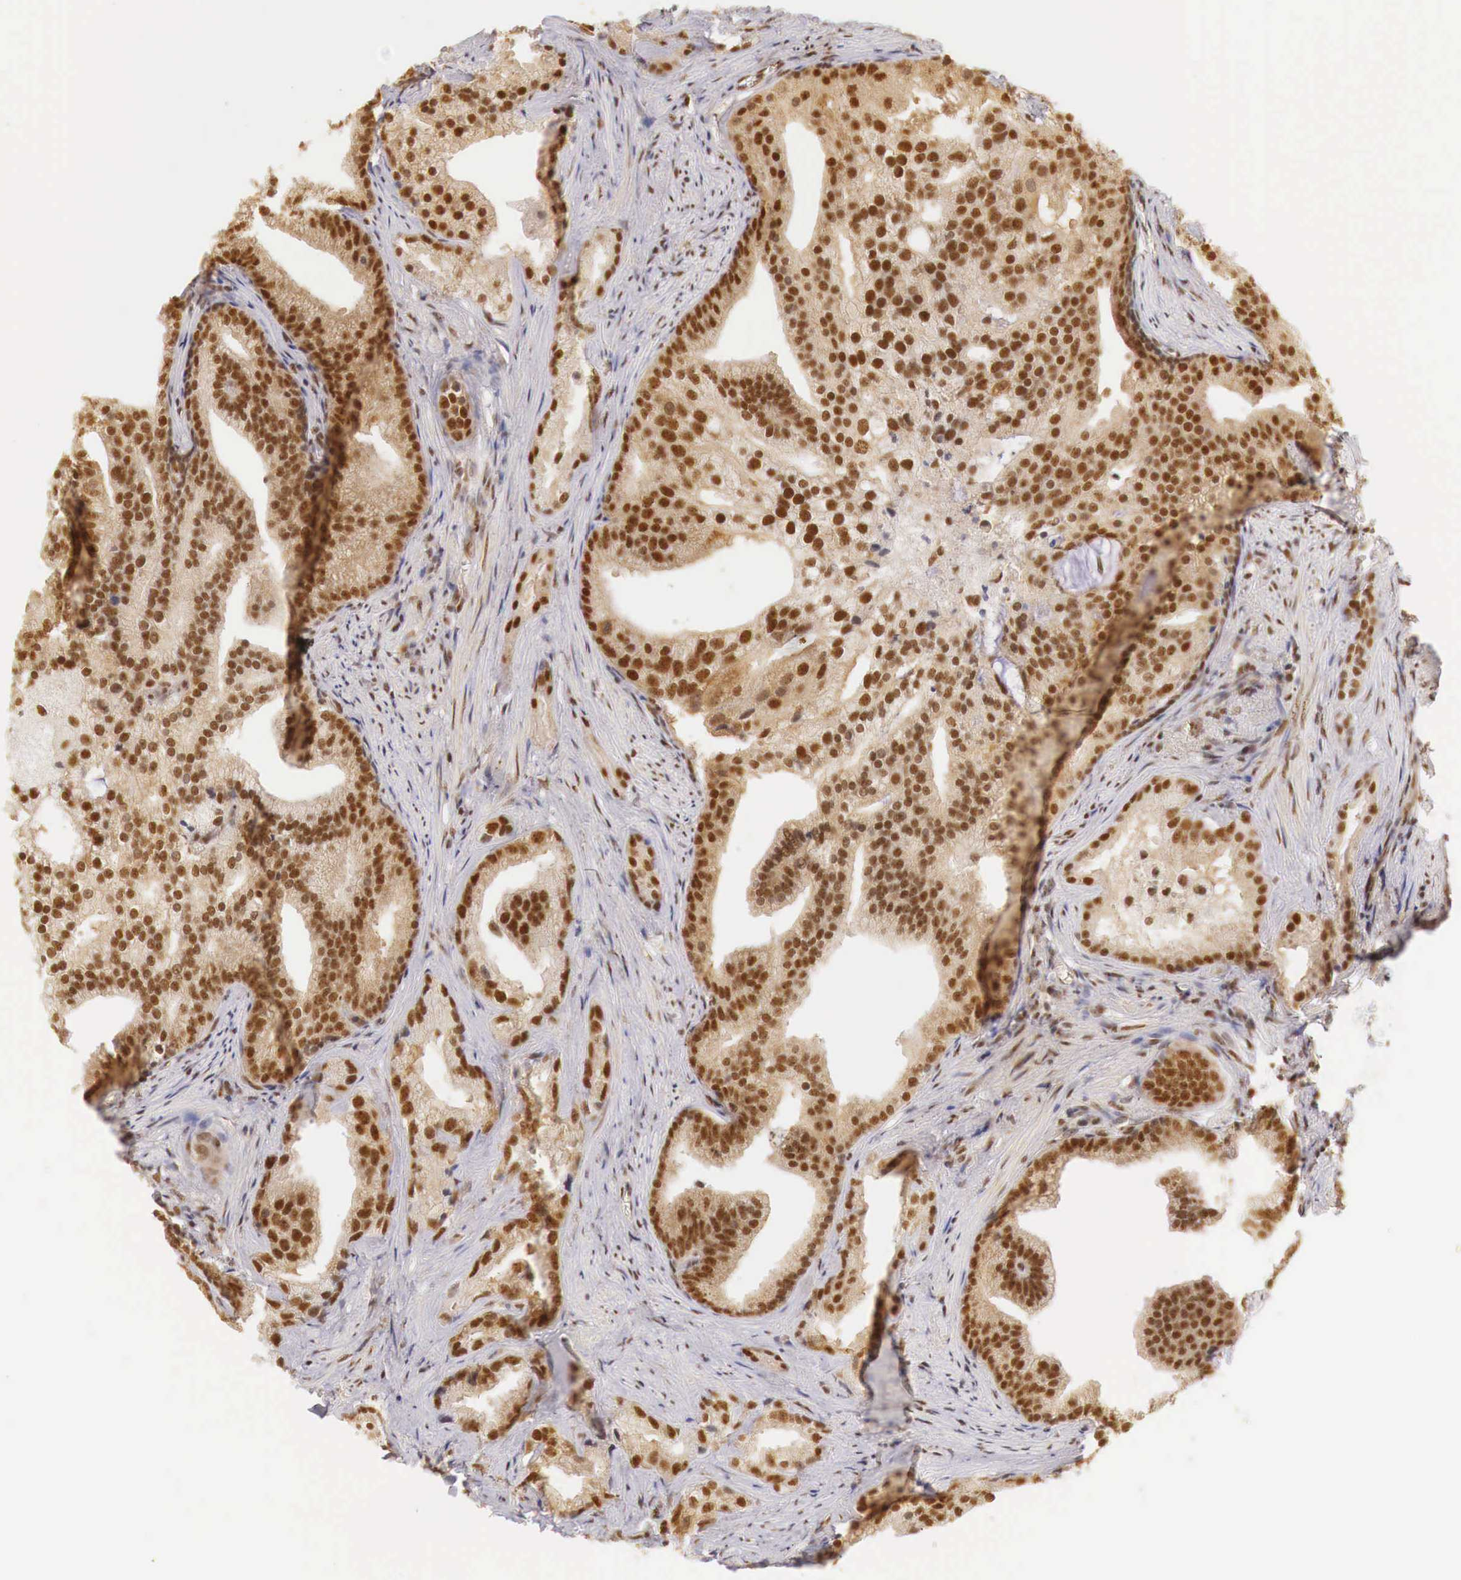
{"staining": {"intensity": "strong", "quantity": ">75%", "location": "cytoplasmic/membranous,nuclear"}, "tissue": "prostate cancer", "cell_type": "Tumor cells", "image_type": "cancer", "snomed": [{"axis": "morphology", "description": "Adenocarcinoma, Low grade"}, {"axis": "topography", "description": "Prostate"}], "caption": "Tumor cells reveal strong cytoplasmic/membranous and nuclear expression in approximately >75% of cells in low-grade adenocarcinoma (prostate).", "gene": "GPKOW", "patient": {"sex": "male", "age": 71}}